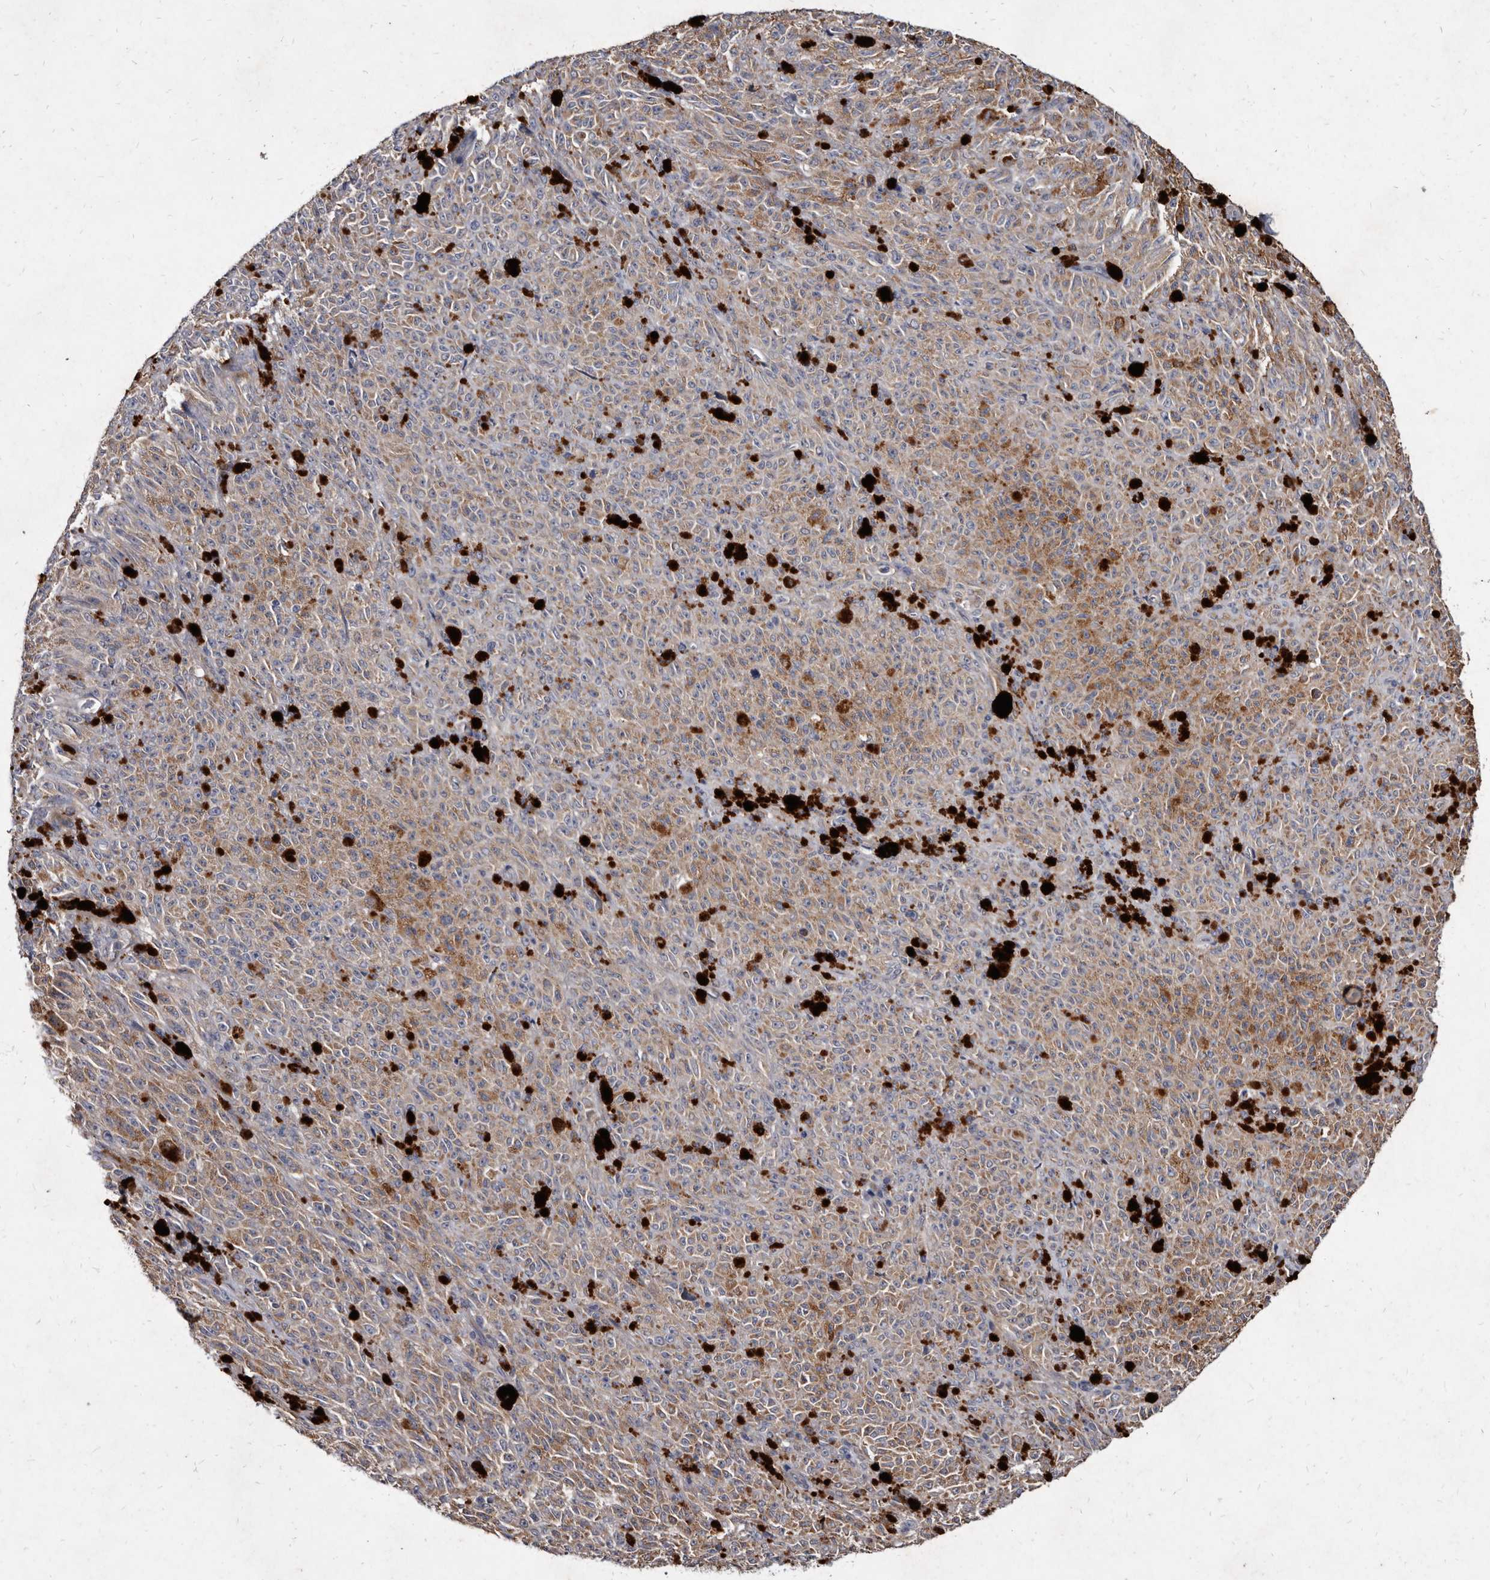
{"staining": {"intensity": "moderate", "quantity": "<25%", "location": "cytoplasmic/membranous"}, "tissue": "melanoma", "cell_type": "Tumor cells", "image_type": "cancer", "snomed": [{"axis": "morphology", "description": "Malignant melanoma, NOS"}, {"axis": "topography", "description": "Skin"}], "caption": "Melanoma tissue displays moderate cytoplasmic/membranous expression in about <25% of tumor cells, visualized by immunohistochemistry. (Brightfield microscopy of DAB IHC at high magnification).", "gene": "YPEL3", "patient": {"sex": "female", "age": 82}}